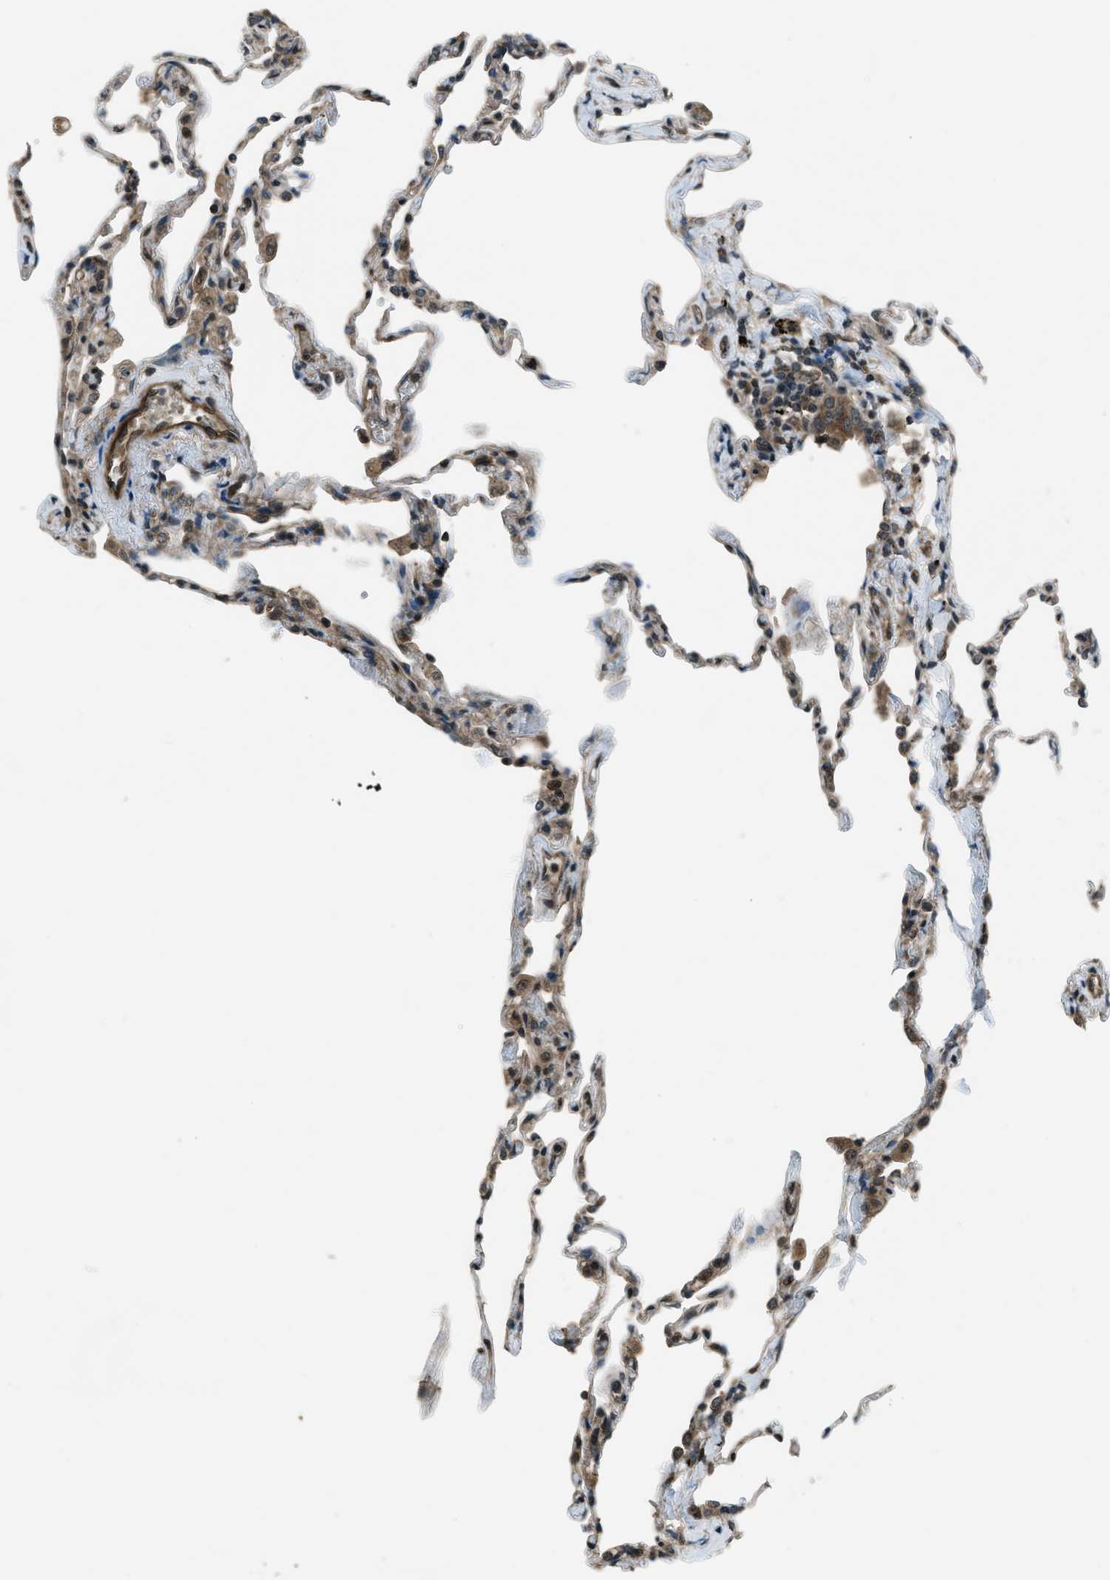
{"staining": {"intensity": "weak", "quantity": "25%-75%", "location": "cytoplasmic/membranous"}, "tissue": "lung", "cell_type": "Alveolar cells", "image_type": "normal", "snomed": [{"axis": "morphology", "description": "Normal tissue, NOS"}, {"axis": "topography", "description": "Lung"}], "caption": "IHC photomicrograph of benign lung: lung stained using immunohistochemistry (IHC) exhibits low levels of weak protein expression localized specifically in the cytoplasmic/membranous of alveolar cells, appearing as a cytoplasmic/membranous brown color.", "gene": "ASAP2", "patient": {"sex": "male", "age": 59}}